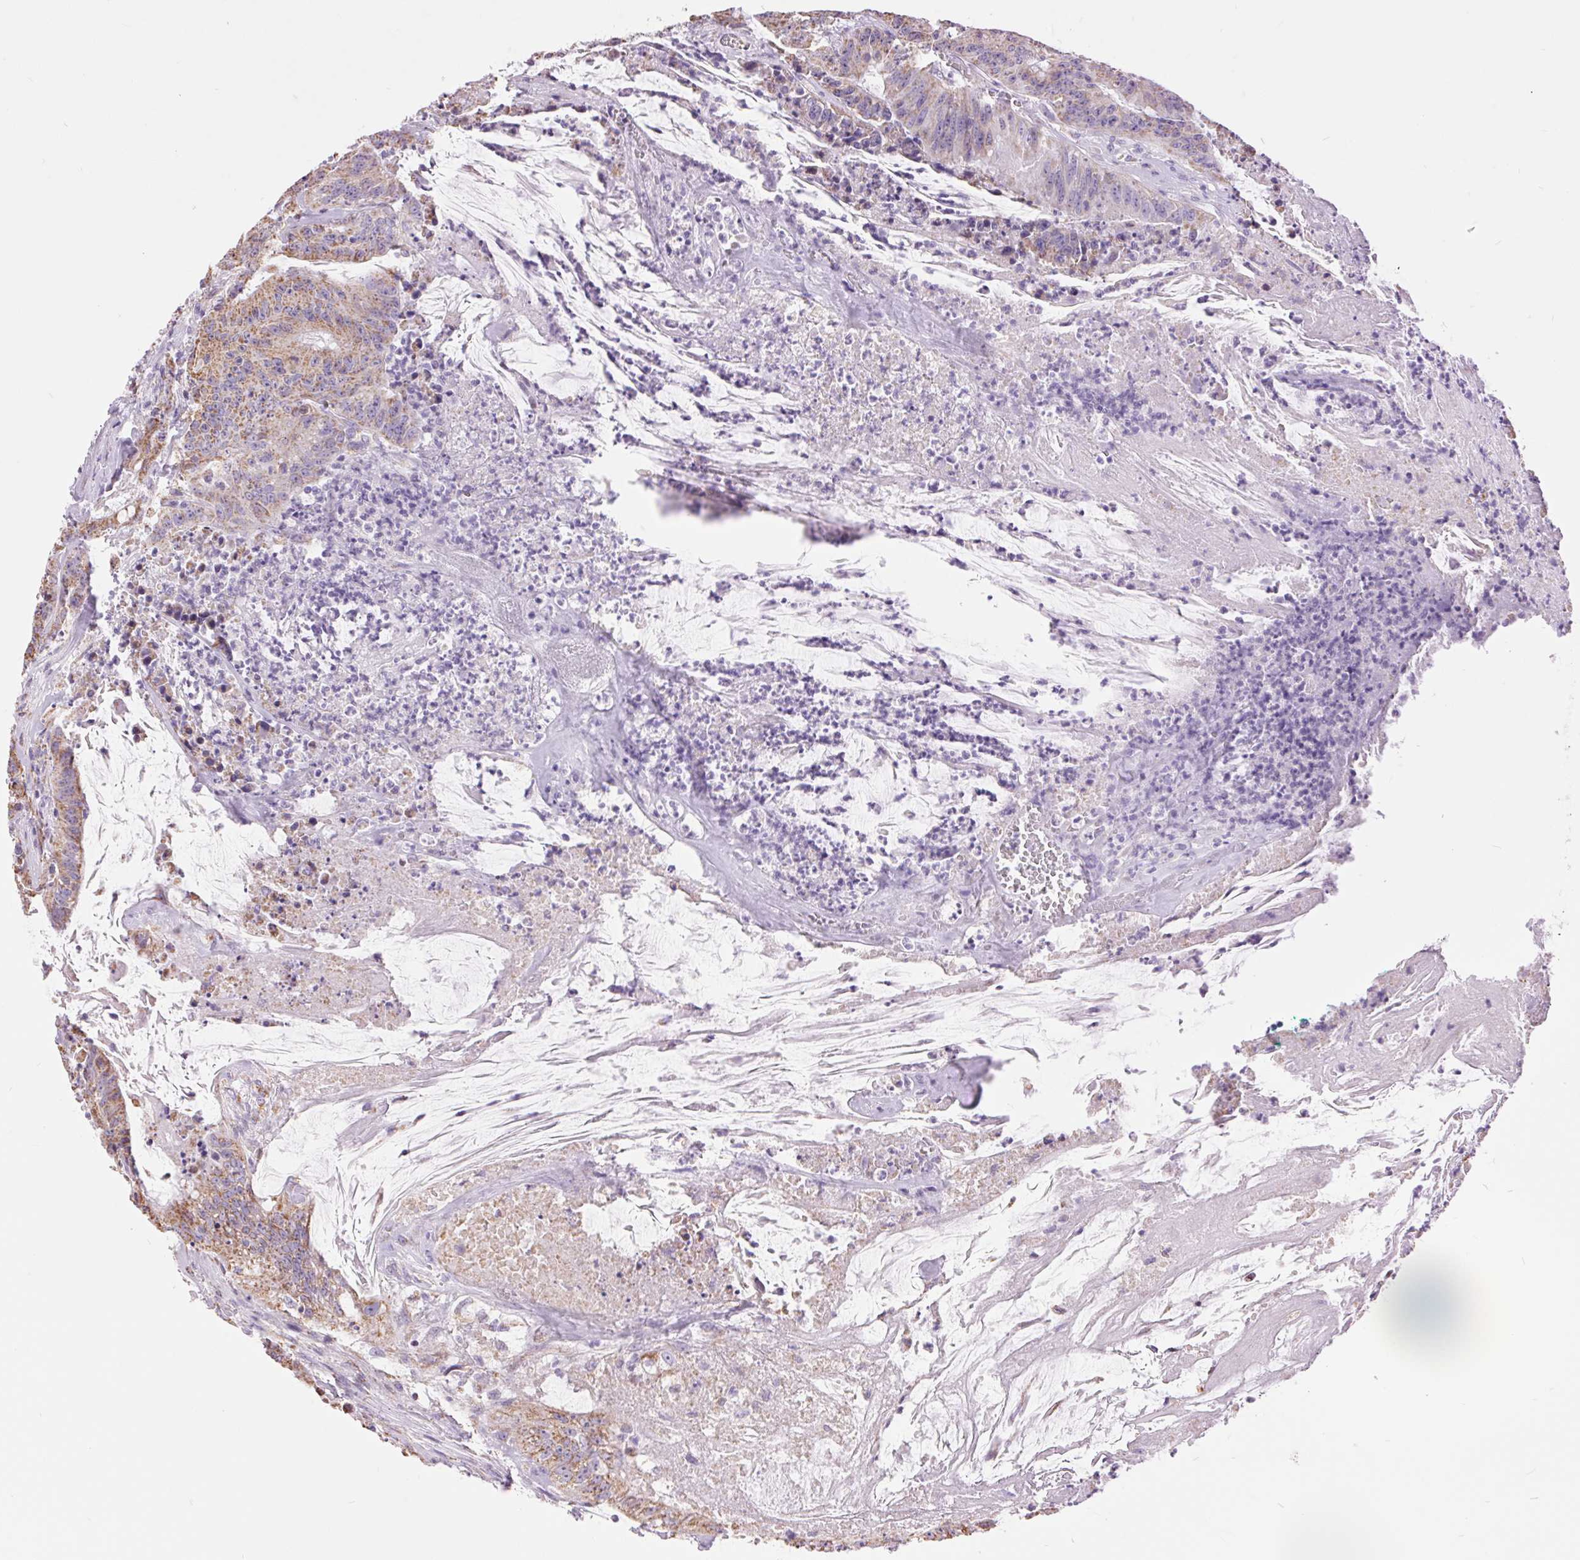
{"staining": {"intensity": "moderate", "quantity": "25%-75%", "location": "cytoplasmic/membranous"}, "tissue": "colorectal cancer", "cell_type": "Tumor cells", "image_type": "cancer", "snomed": [{"axis": "morphology", "description": "Adenocarcinoma, NOS"}, {"axis": "topography", "description": "Colon"}], "caption": "Immunohistochemistry (IHC) staining of colorectal adenocarcinoma, which exhibits medium levels of moderate cytoplasmic/membranous expression in about 25%-75% of tumor cells indicating moderate cytoplasmic/membranous protein expression. The staining was performed using DAB (3,3'-diaminobenzidine) (brown) for protein detection and nuclei were counterstained in hematoxylin (blue).", "gene": "ATP5PB", "patient": {"sex": "male", "age": 33}}